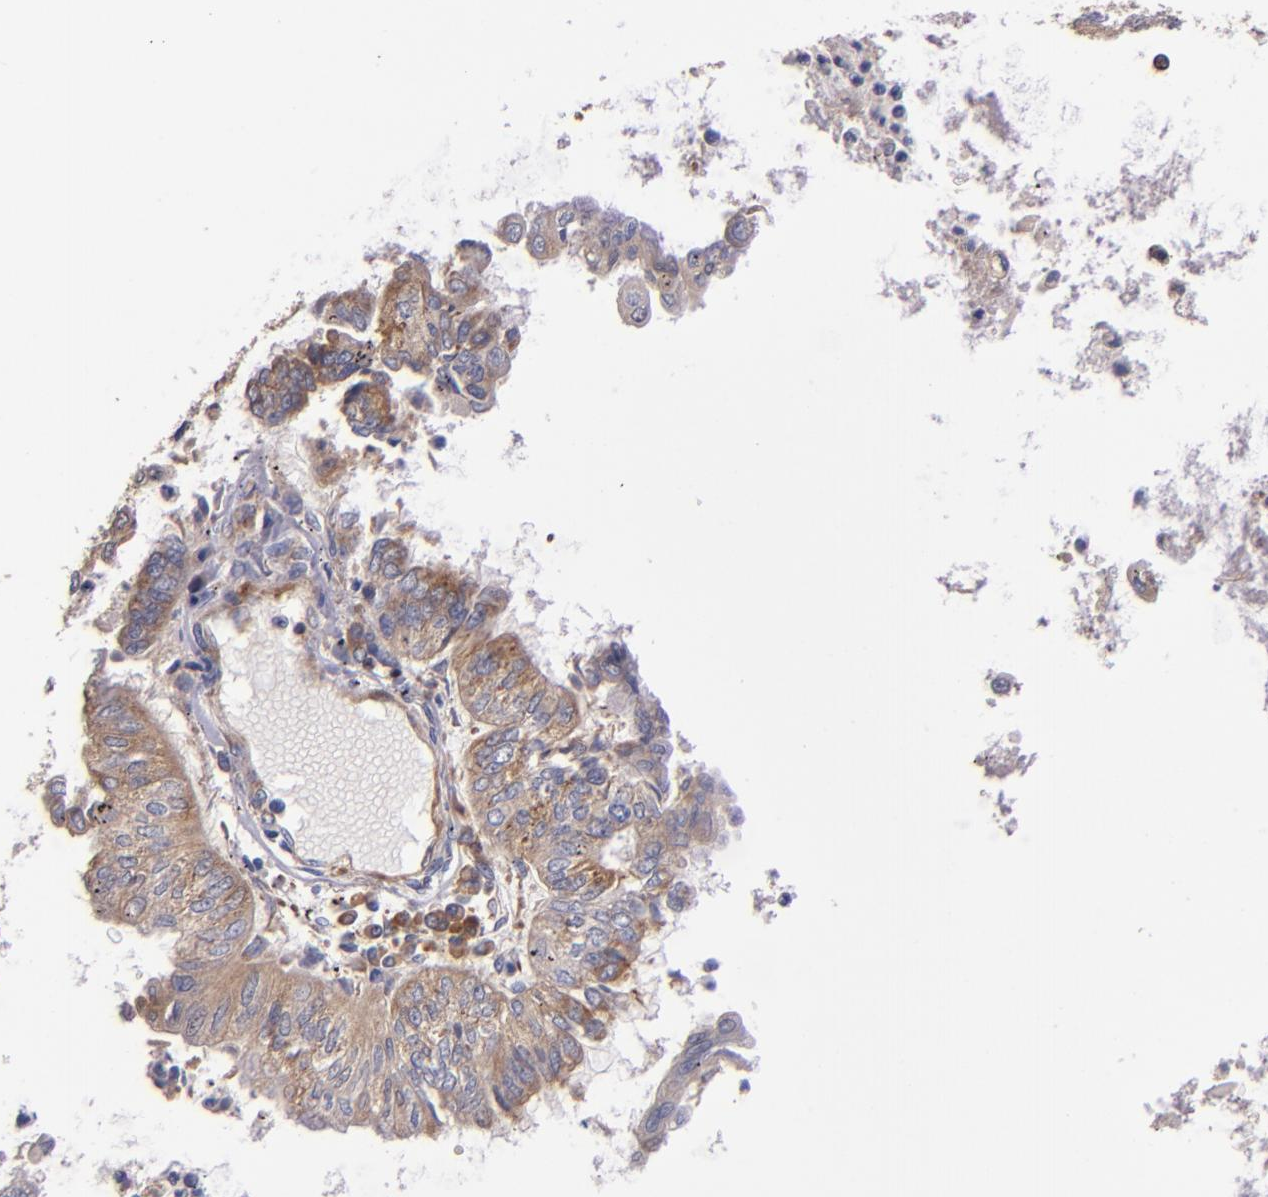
{"staining": {"intensity": "moderate", "quantity": ">75%", "location": "cytoplasmic/membranous"}, "tissue": "endometrial cancer", "cell_type": "Tumor cells", "image_type": "cancer", "snomed": [{"axis": "morphology", "description": "Adenocarcinoma, NOS"}, {"axis": "topography", "description": "Endometrium"}], "caption": "High-power microscopy captured an IHC micrograph of endometrial cancer, revealing moderate cytoplasmic/membranous positivity in about >75% of tumor cells. Immunohistochemistry (ihc) stains the protein in brown and the nuclei are stained blue.", "gene": "EIF4ENIF1", "patient": {"sex": "female", "age": 59}}